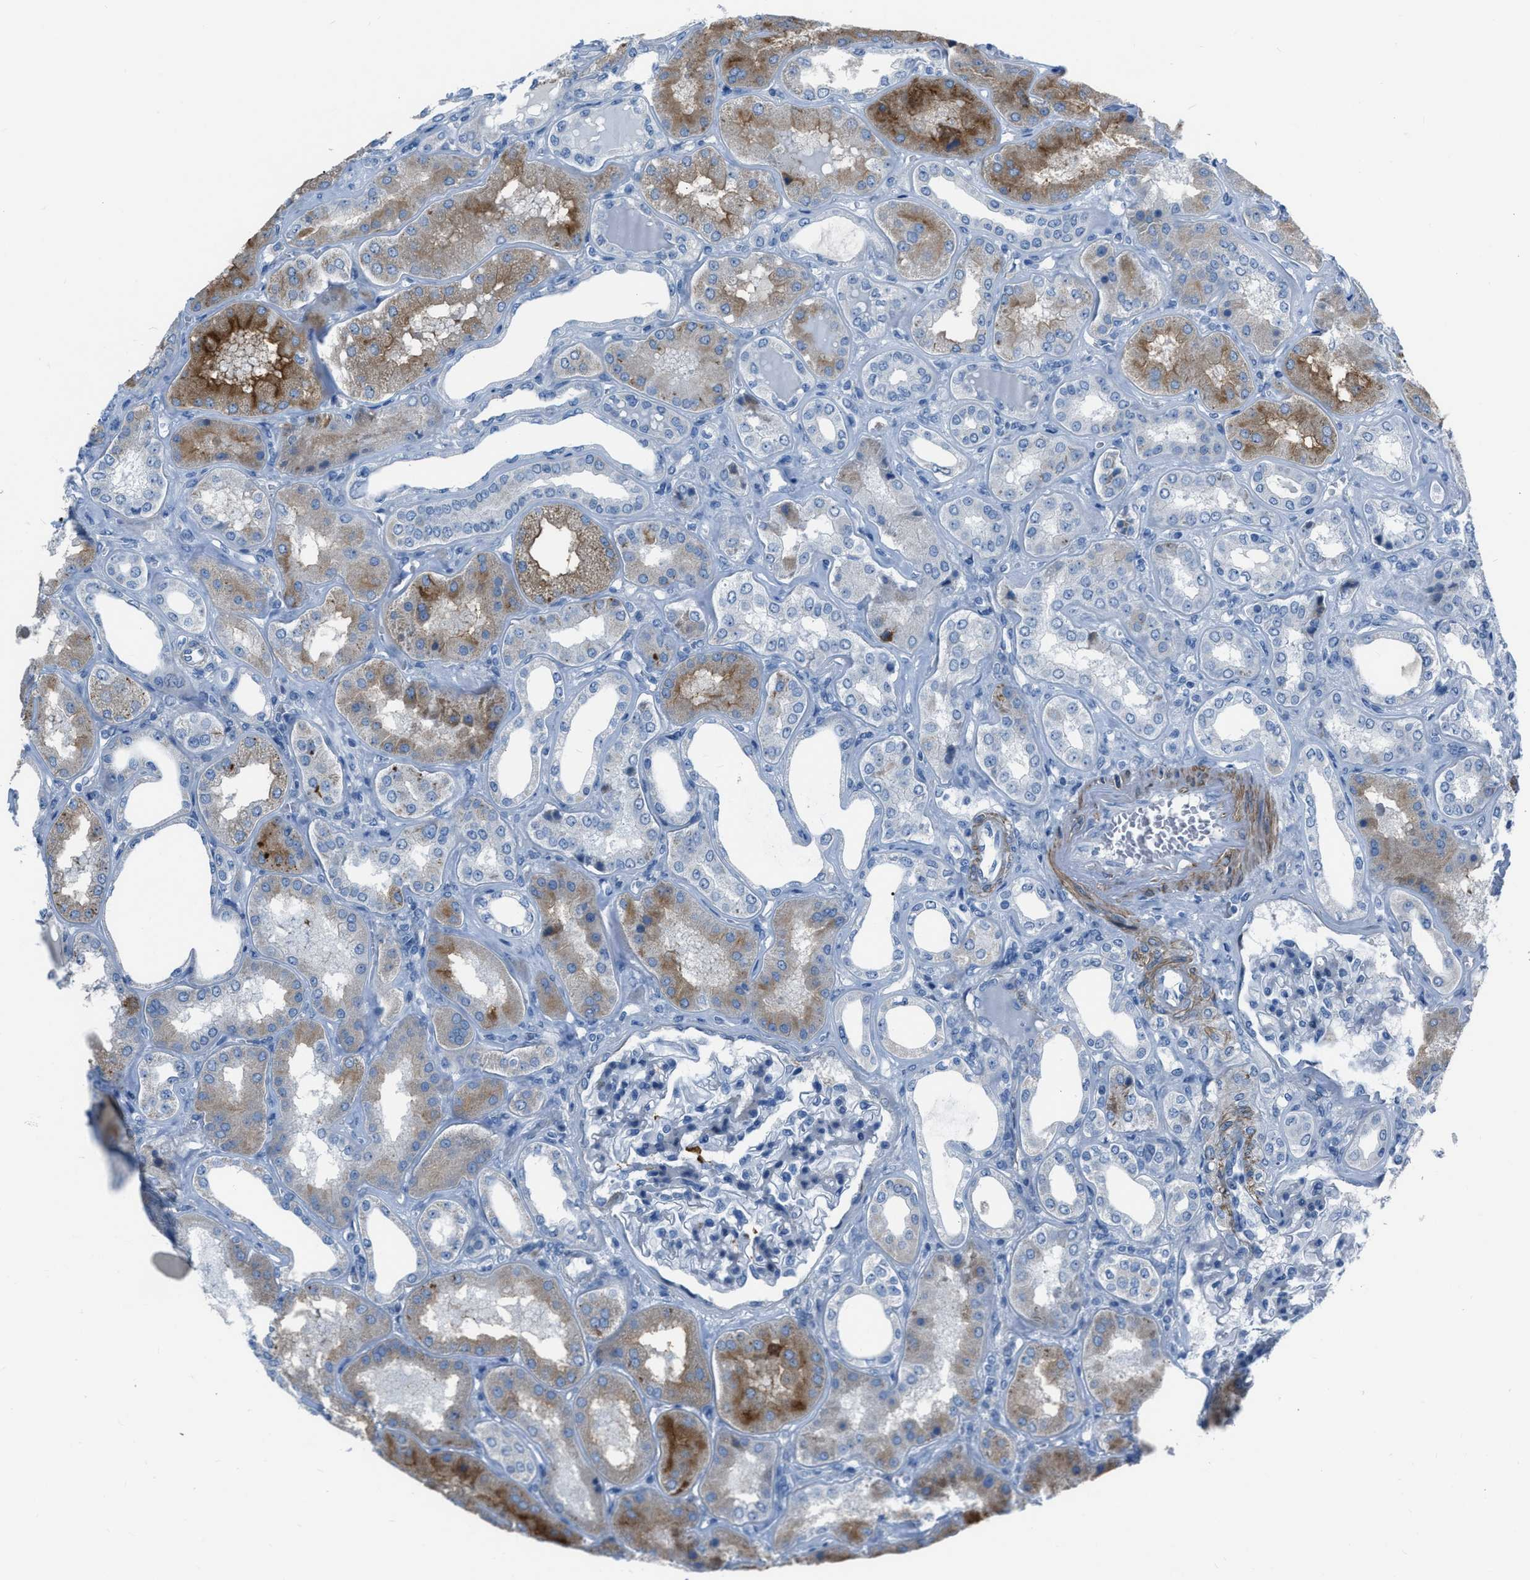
{"staining": {"intensity": "negative", "quantity": "none", "location": "none"}, "tissue": "kidney", "cell_type": "Cells in glomeruli", "image_type": "normal", "snomed": [{"axis": "morphology", "description": "Normal tissue, NOS"}, {"axis": "topography", "description": "Kidney"}], "caption": "Immunohistochemistry of unremarkable kidney displays no expression in cells in glomeruli. (DAB (3,3'-diaminobenzidine) immunohistochemistry (IHC), high magnification).", "gene": "SPATC1L", "patient": {"sex": "female", "age": 56}}